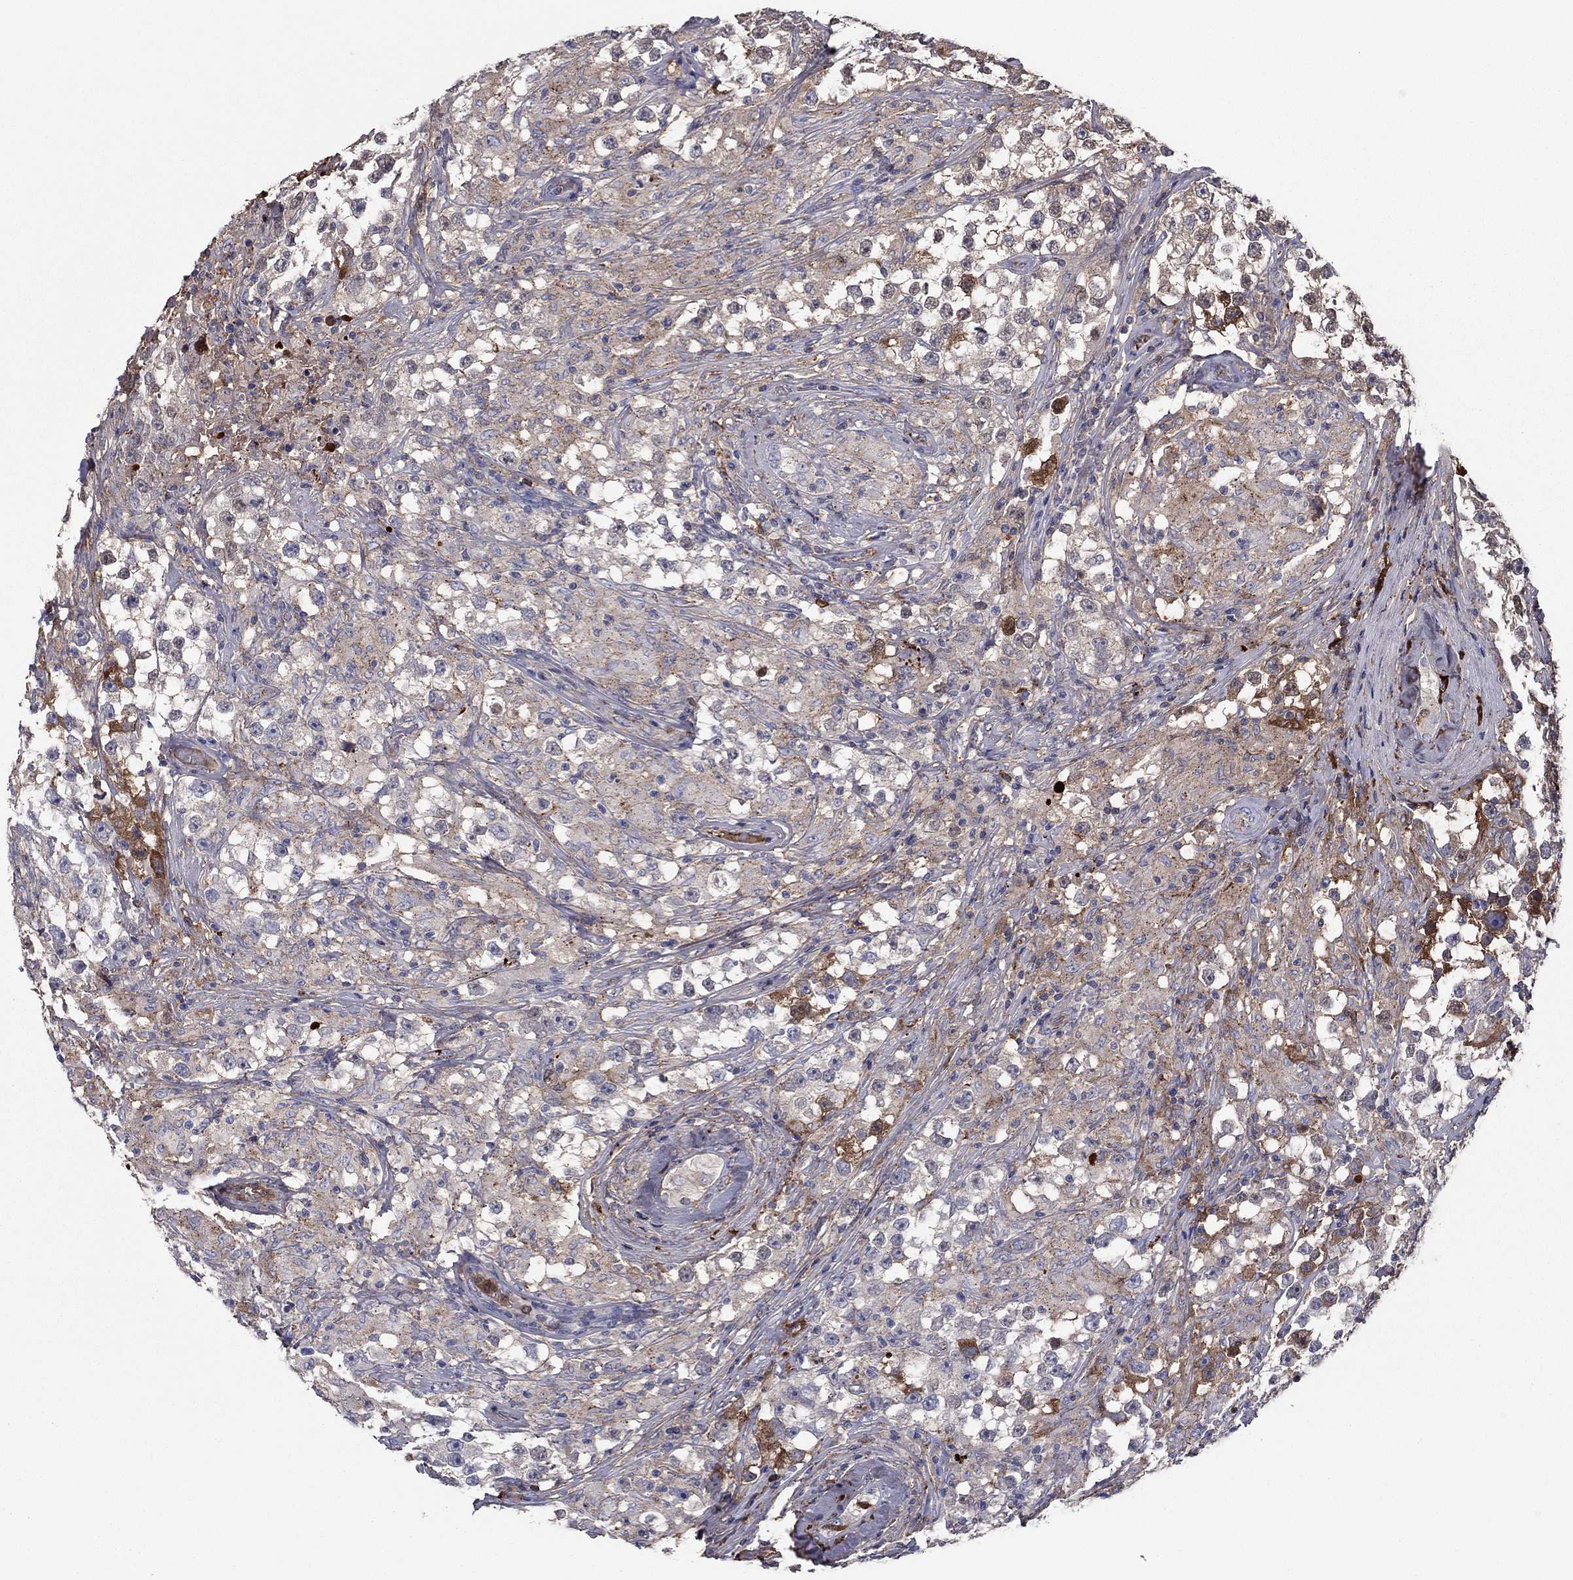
{"staining": {"intensity": "negative", "quantity": "none", "location": "none"}, "tissue": "testis cancer", "cell_type": "Tumor cells", "image_type": "cancer", "snomed": [{"axis": "morphology", "description": "Seminoma, NOS"}, {"axis": "topography", "description": "Testis"}], "caption": "Tumor cells are negative for protein expression in human testis cancer.", "gene": "HPX", "patient": {"sex": "male", "age": 46}}